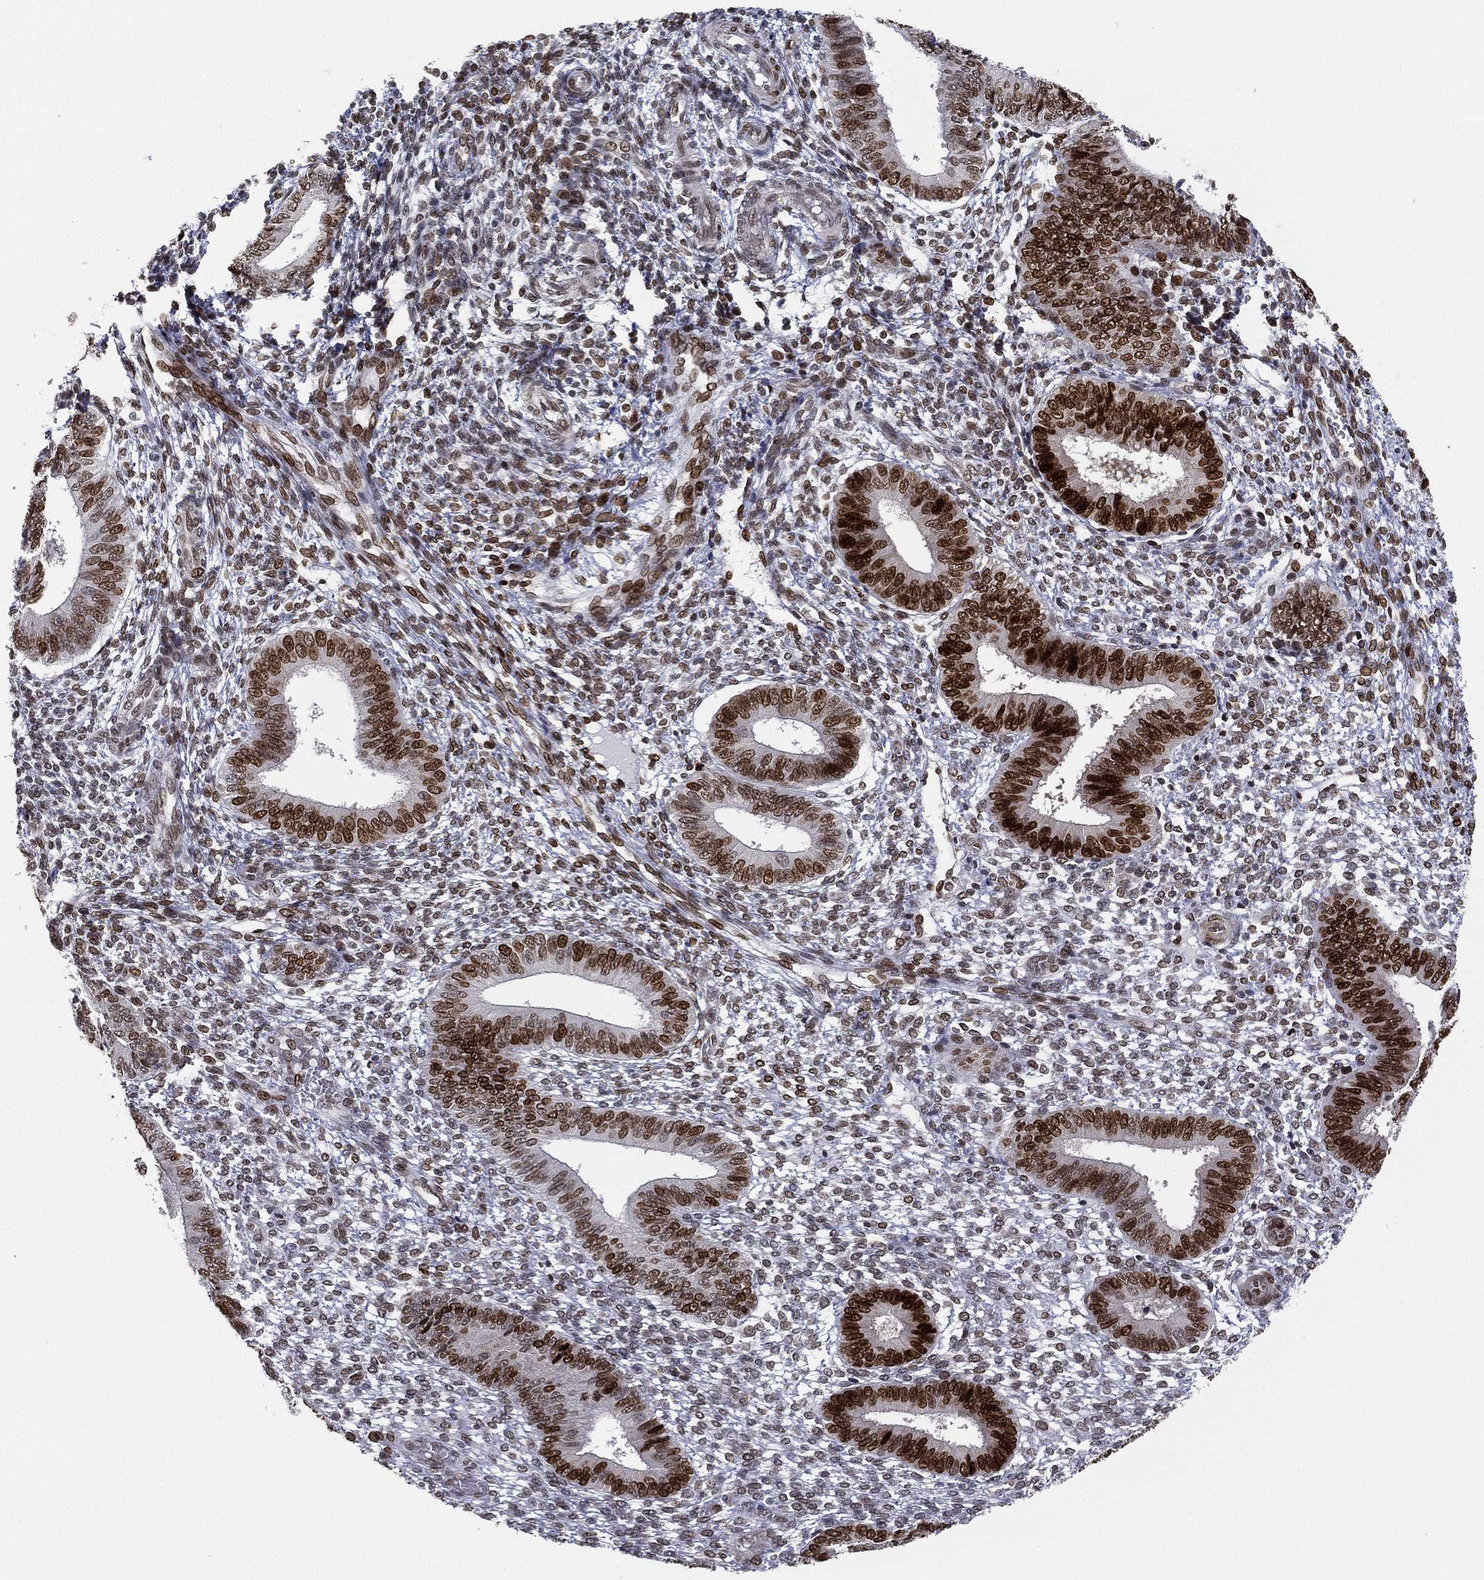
{"staining": {"intensity": "strong", "quantity": "25%-75%", "location": "nuclear"}, "tissue": "endometrium", "cell_type": "Cells in endometrial stroma", "image_type": "normal", "snomed": [{"axis": "morphology", "description": "Normal tissue, NOS"}, {"axis": "topography", "description": "Endometrium"}], "caption": "Endometrium stained for a protein (brown) reveals strong nuclear positive expression in approximately 25%-75% of cells in endometrial stroma.", "gene": "LMNB1", "patient": {"sex": "female", "age": 42}}